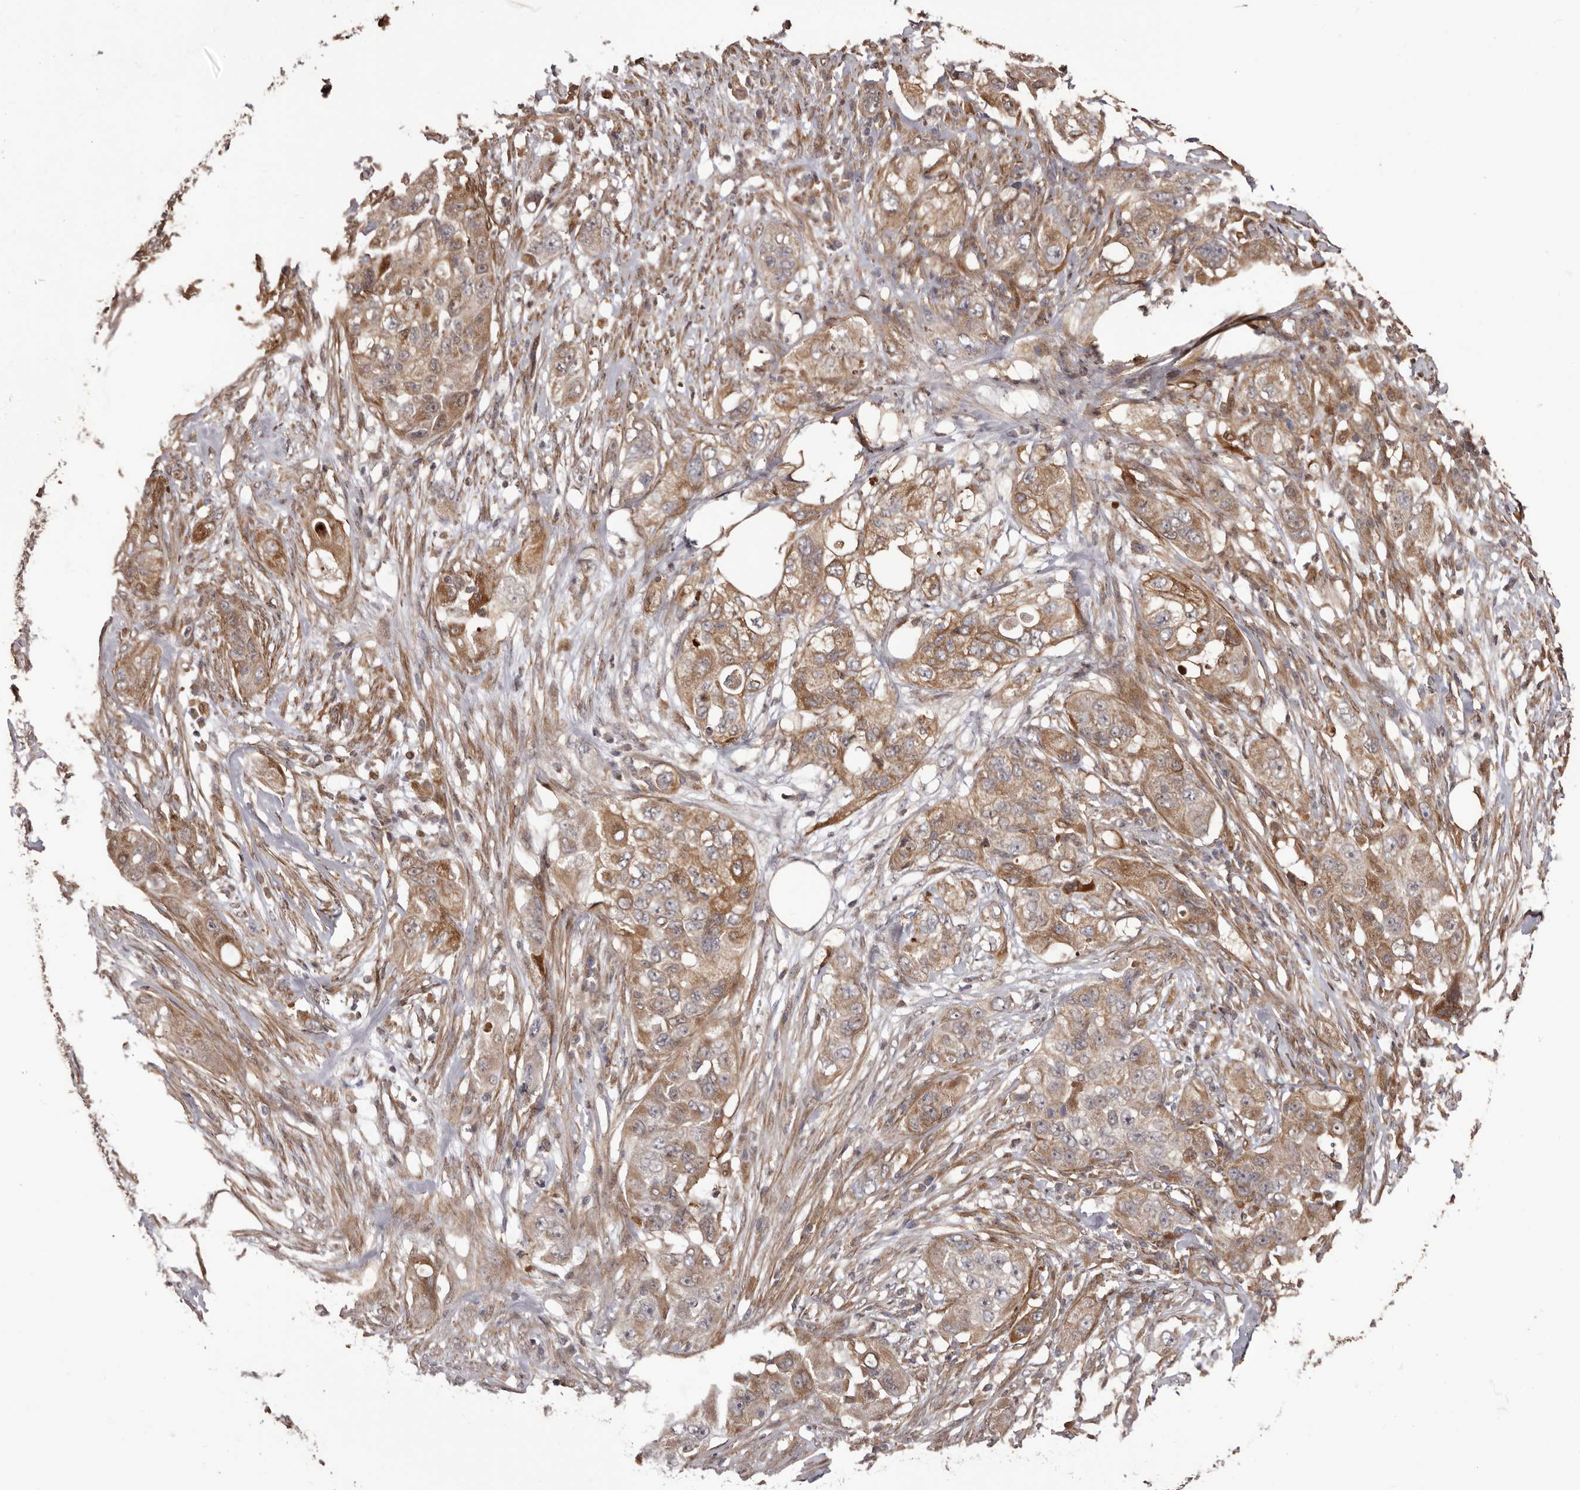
{"staining": {"intensity": "moderate", "quantity": ">75%", "location": "cytoplasmic/membranous"}, "tissue": "pancreatic cancer", "cell_type": "Tumor cells", "image_type": "cancer", "snomed": [{"axis": "morphology", "description": "Adenocarcinoma, NOS"}, {"axis": "topography", "description": "Pancreas"}], "caption": "The micrograph exhibits immunohistochemical staining of pancreatic adenocarcinoma. There is moderate cytoplasmic/membranous staining is identified in about >75% of tumor cells. (DAB (3,3'-diaminobenzidine) = brown stain, brightfield microscopy at high magnification).", "gene": "ZCCHC7", "patient": {"sex": "female", "age": 78}}